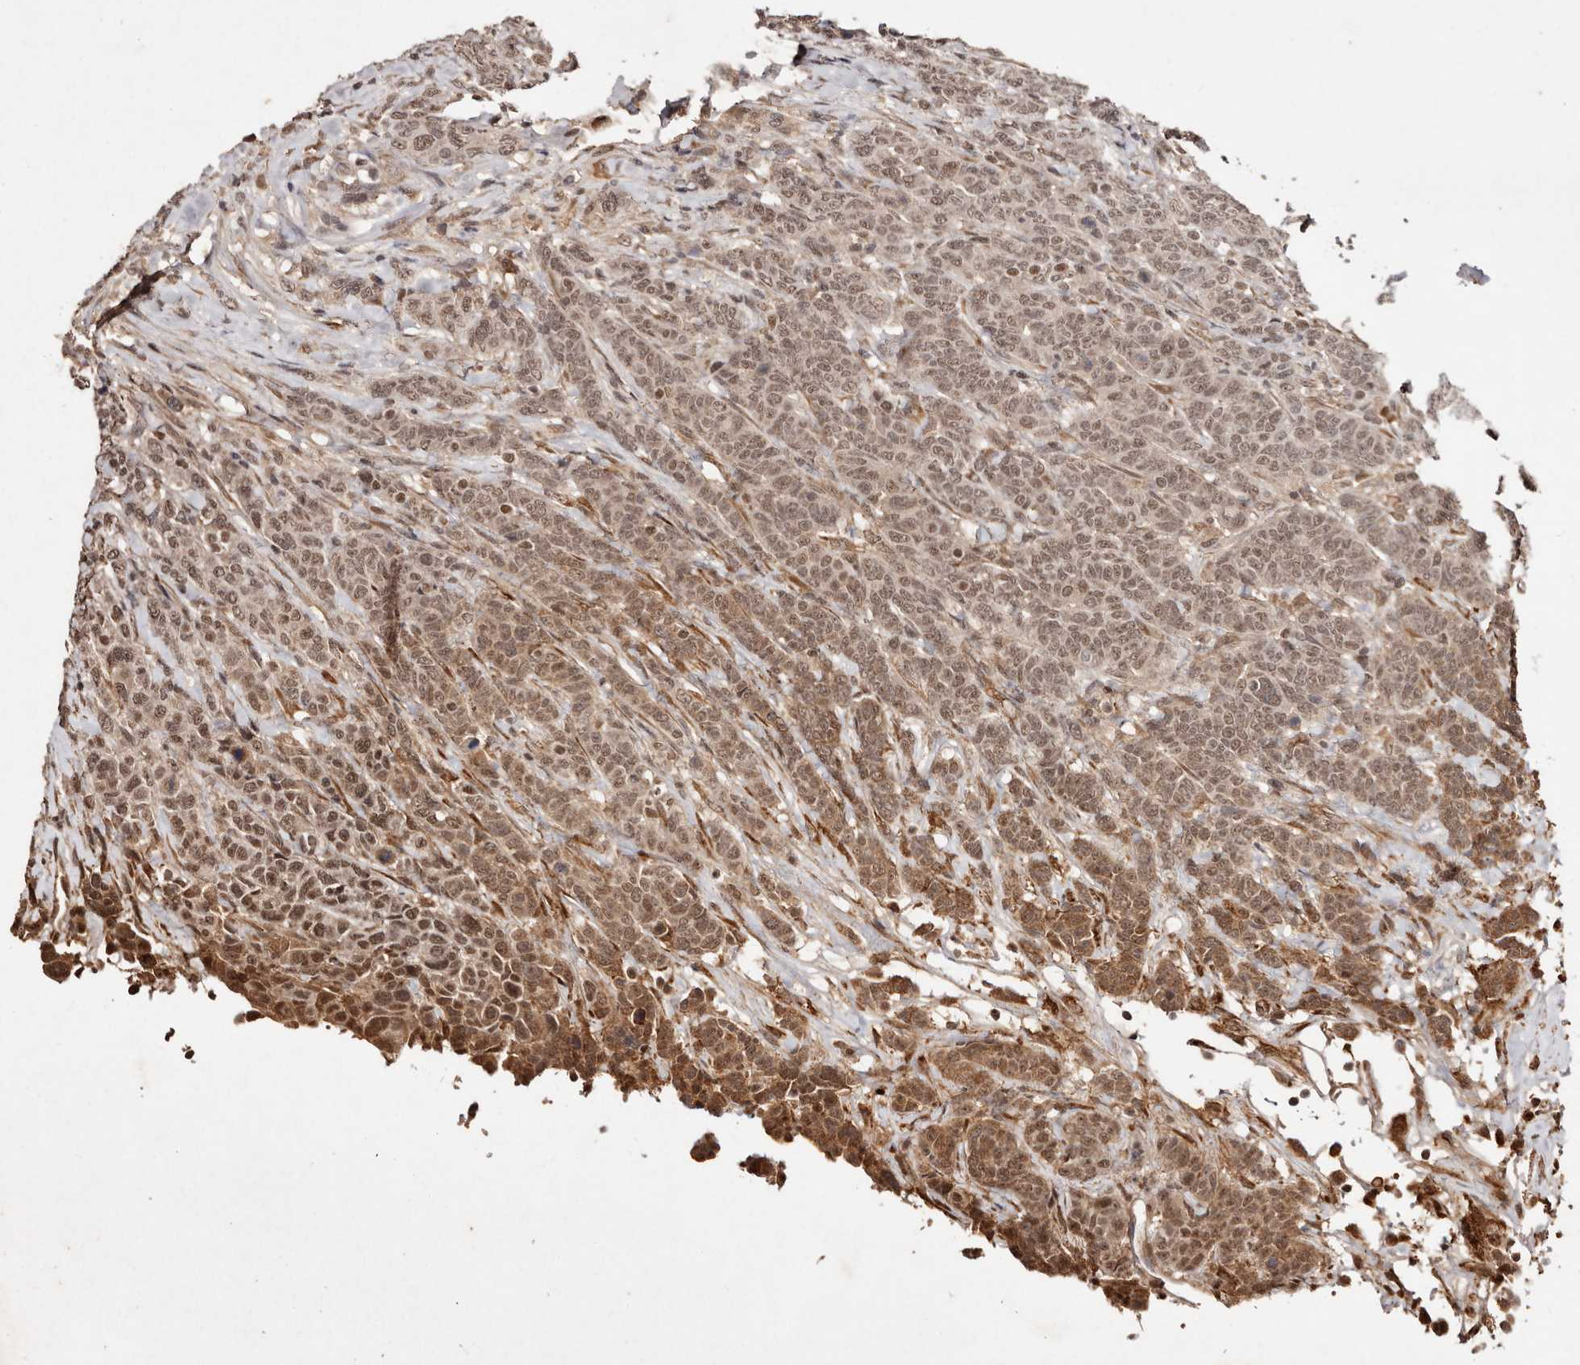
{"staining": {"intensity": "moderate", "quantity": ">75%", "location": "cytoplasmic/membranous,nuclear"}, "tissue": "breast cancer", "cell_type": "Tumor cells", "image_type": "cancer", "snomed": [{"axis": "morphology", "description": "Duct carcinoma"}, {"axis": "topography", "description": "Breast"}], "caption": "Immunohistochemistry (IHC) micrograph of breast cancer stained for a protein (brown), which shows medium levels of moderate cytoplasmic/membranous and nuclear expression in about >75% of tumor cells.", "gene": "BICRAL", "patient": {"sex": "female", "age": 37}}